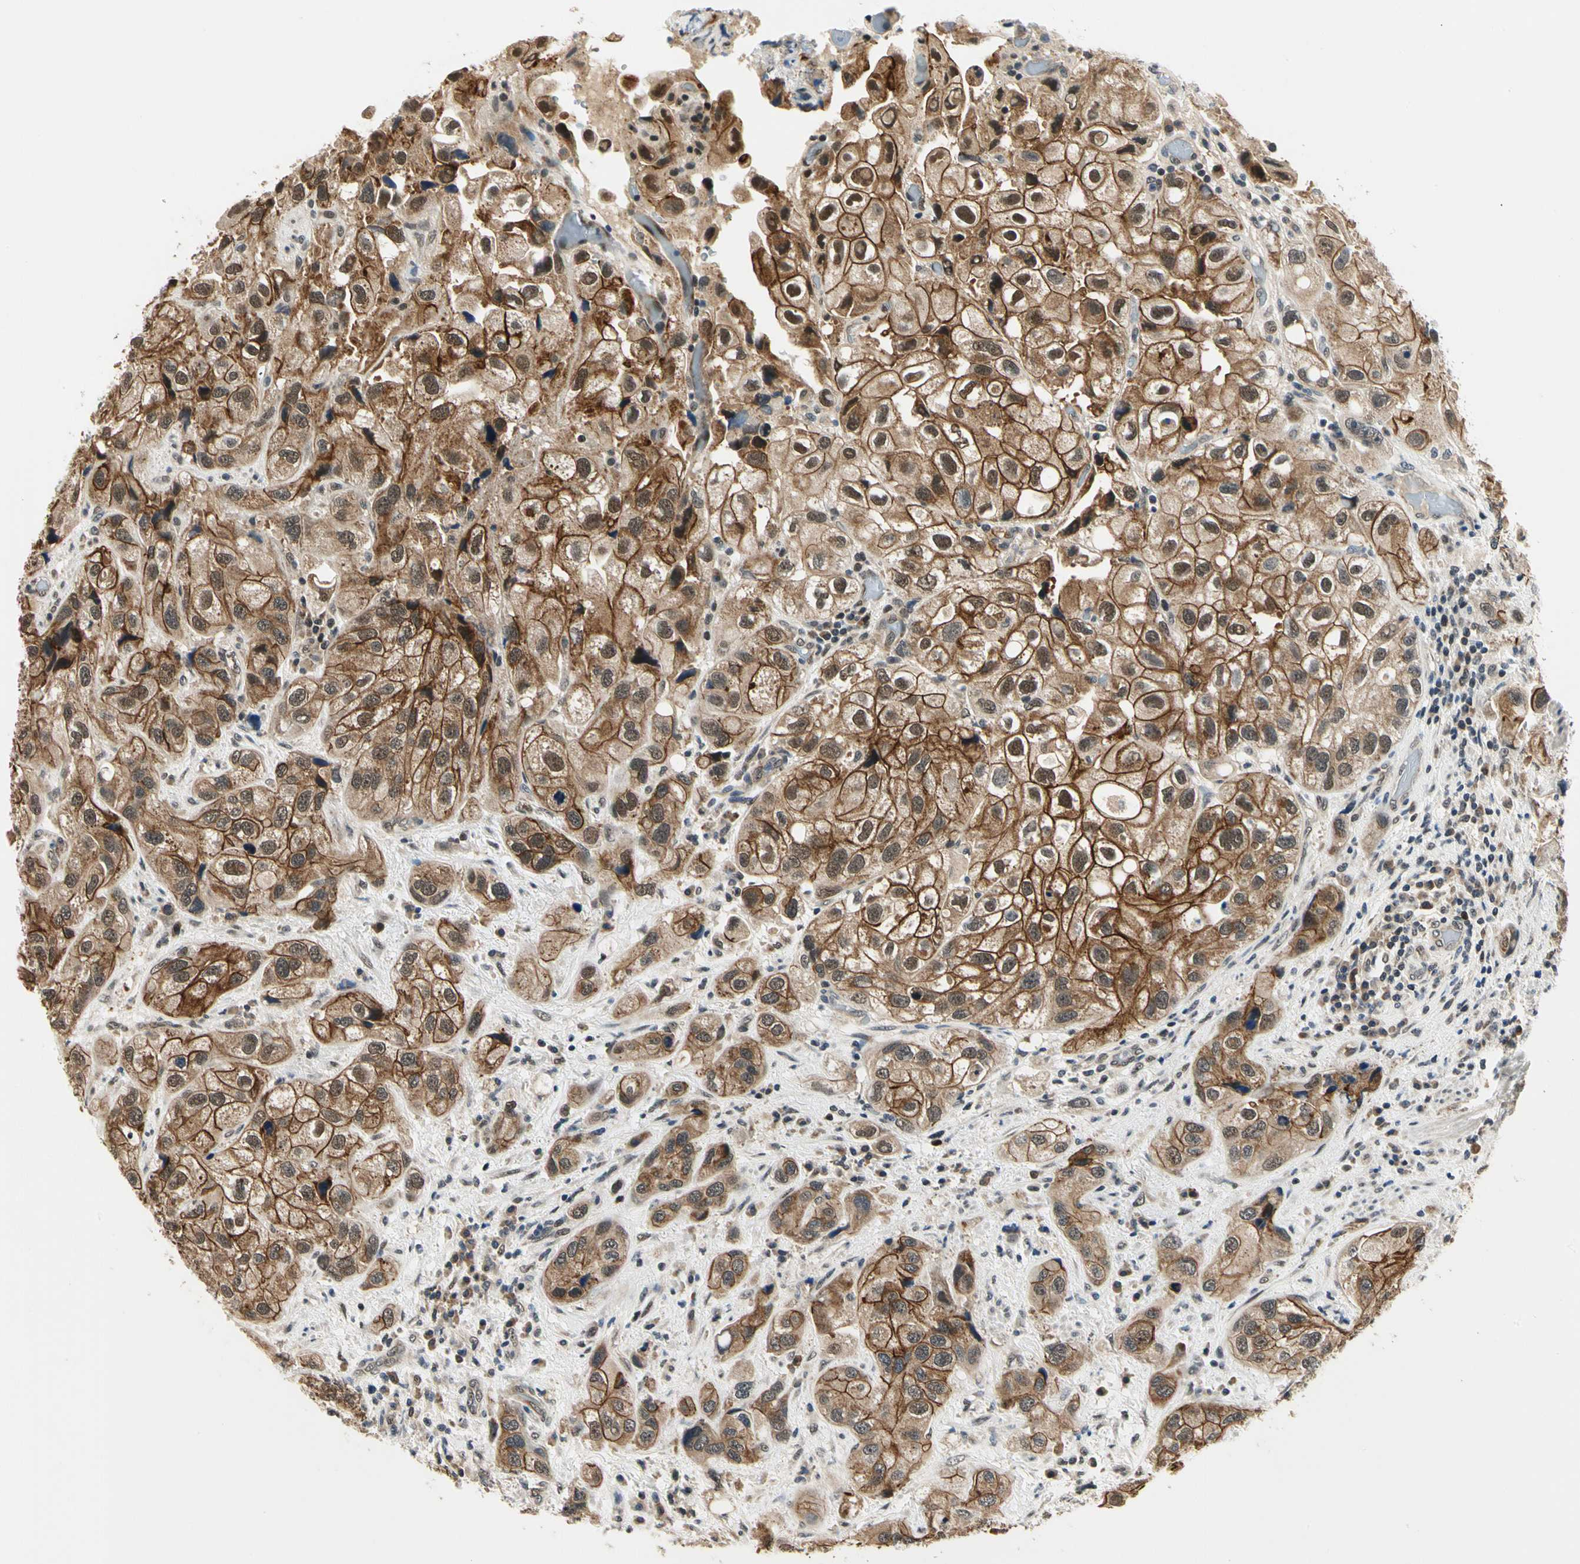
{"staining": {"intensity": "strong", "quantity": ">75%", "location": "cytoplasmic/membranous"}, "tissue": "urothelial cancer", "cell_type": "Tumor cells", "image_type": "cancer", "snomed": [{"axis": "morphology", "description": "Urothelial carcinoma, High grade"}, {"axis": "topography", "description": "Urinary bladder"}], "caption": "High-grade urothelial carcinoma stained with DAB (3,3'-diaminobenzidine) immunohistochemistry shows high levels of strong cytoplasmic/membranous expression in approximately >75% of tumor cells.", "gene": "PDK2", "patient": {"sex": "female", "age": 64}}